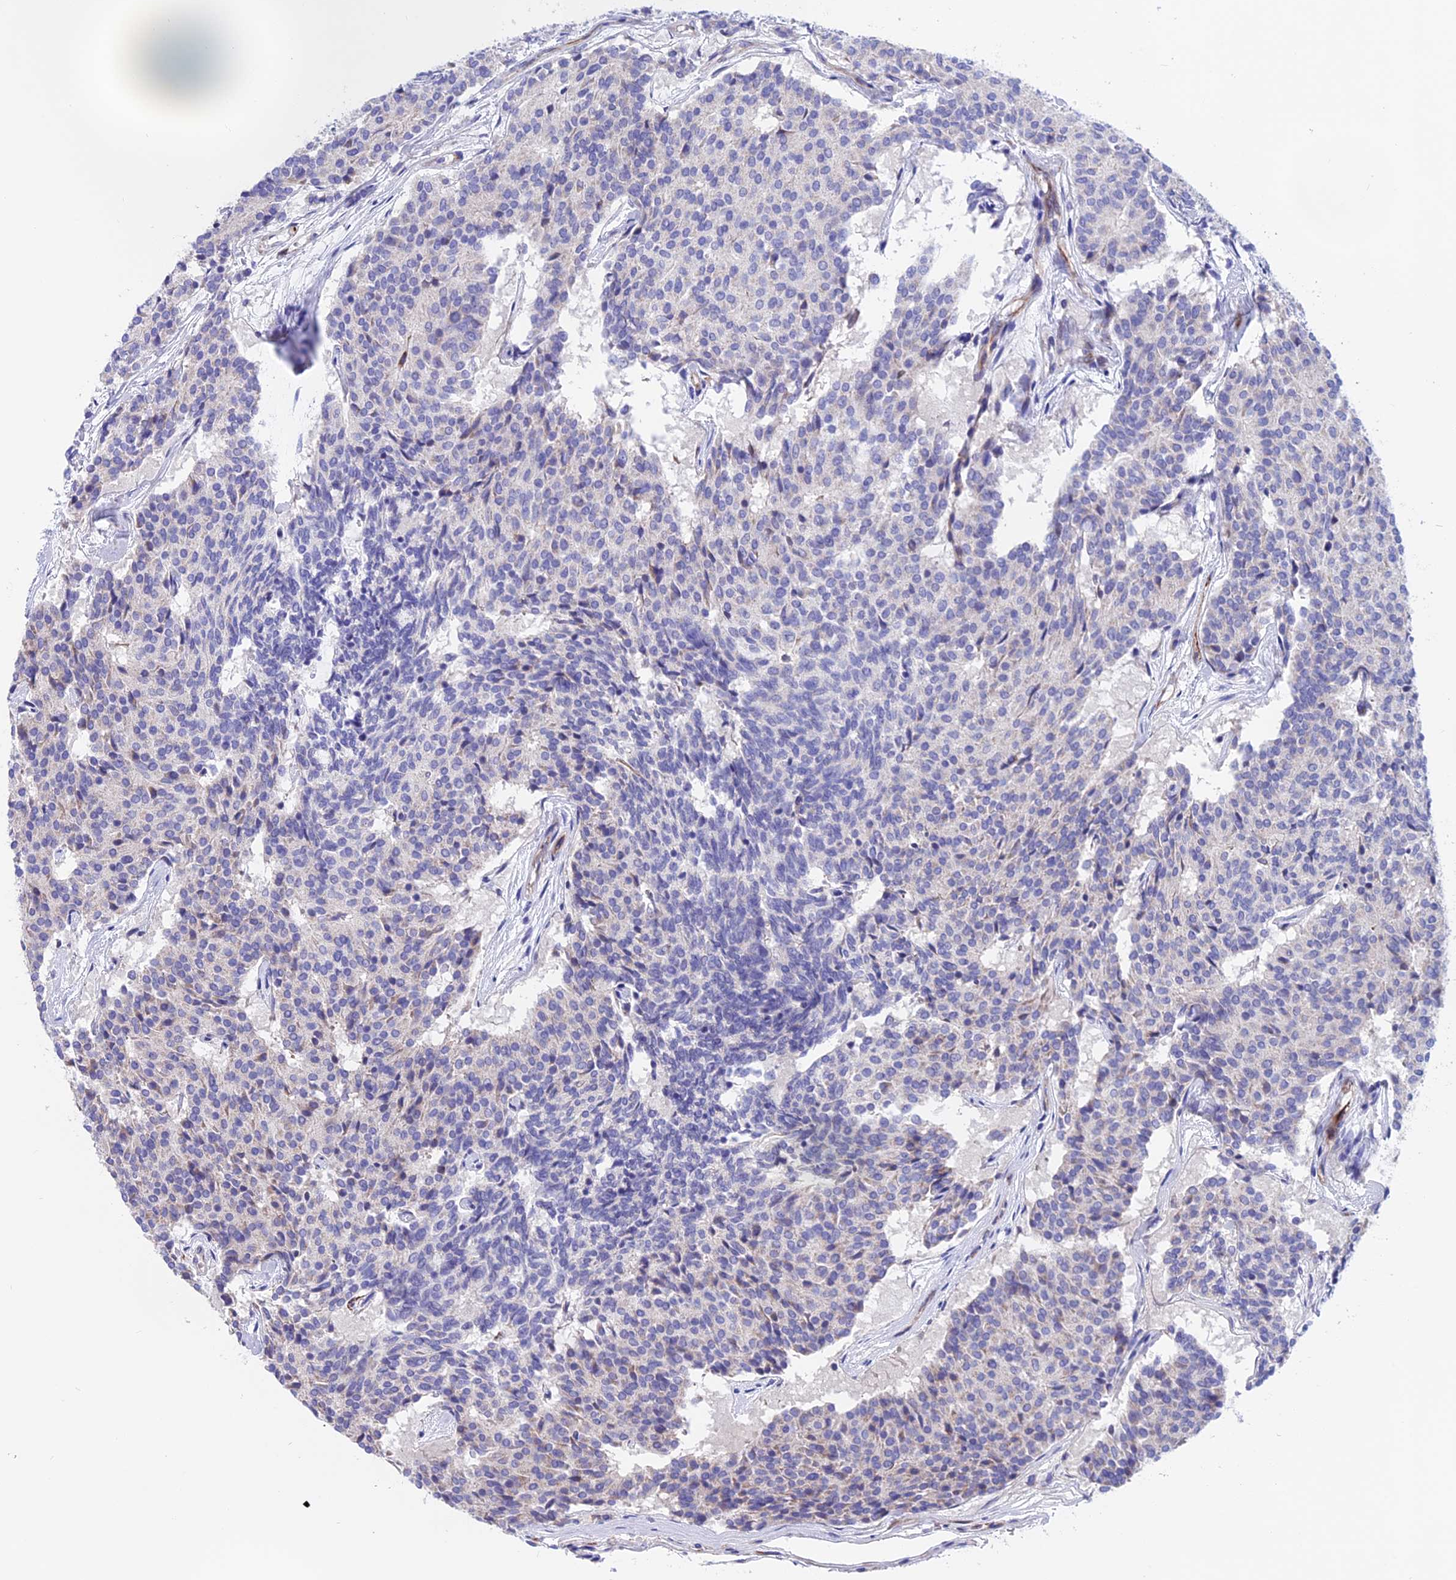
{"staining": {"intensity": "negative", "quantity": "none", "location": "none"}, "tissue": "carcinoid", "cell_type": "Tumor cells", "image_type": "cancer", "snomed": [{"axis": "morphology", "description": "Carcinoid, malignant, NOS"}, {"axis": "topography", "description": "Pancreas"}], "caption": "Carcinoid was stained to show a protein in brown. There is no significant expression in tumor cells. (DAB (3,3'-diaminobenzidine) IHC visualized using brightfield microscopy, high magnification).", "gene": "TMEM138", "patient": {"sex": "female", "age": 54}}